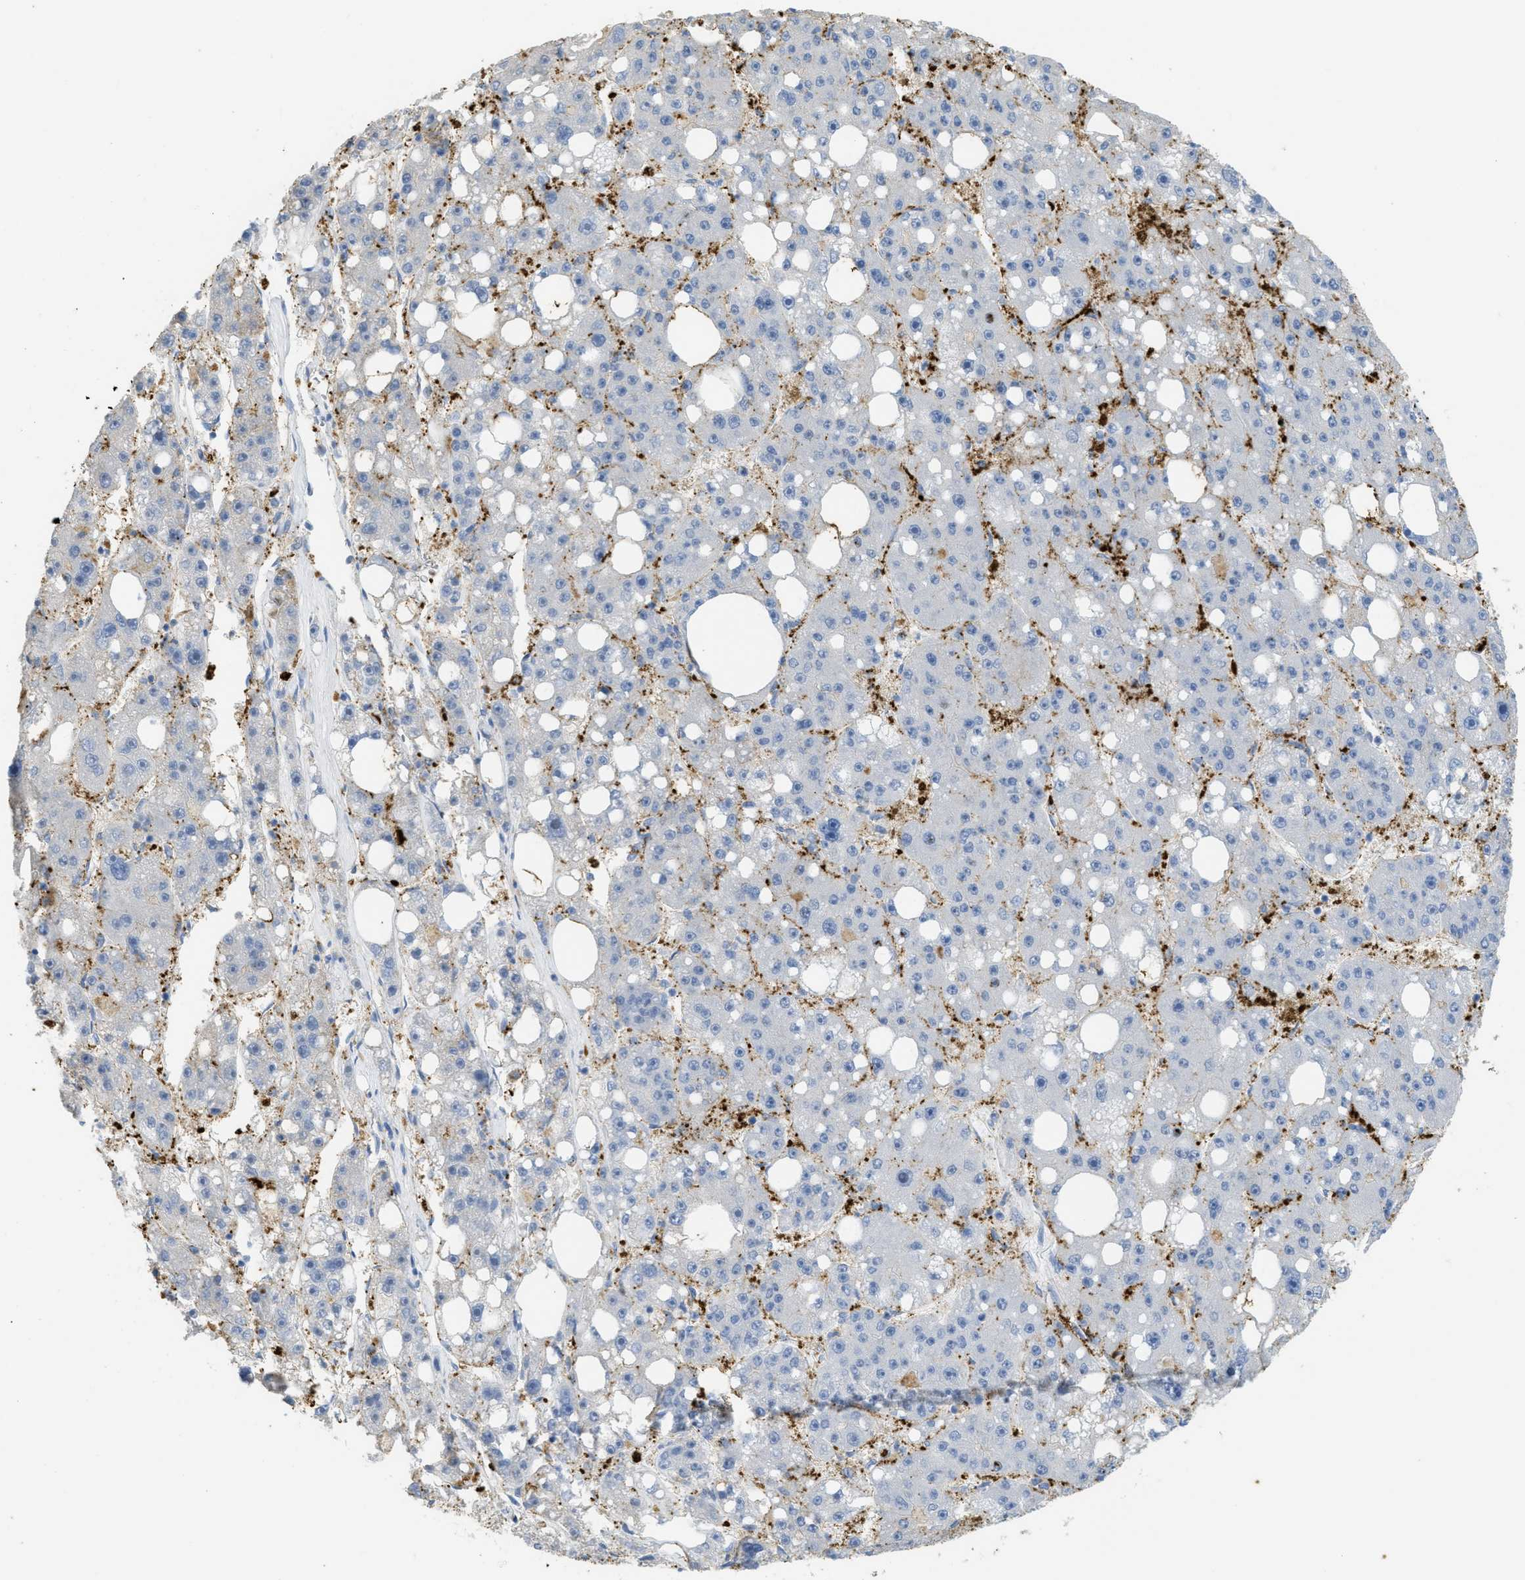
{"staining": {"intensity": "negative", "quantity": "none", "location": "none"}, "tissue": "liver cancer", "cell_type": "Tumor cells", "image_type": "cancer", "snomed": [{"axis": "morphology", "description": "Carcinoma, Hepatocellular, NOS"}, {"axis": "topography", "description": "Liver"}], "caption": "Liver cancer stained for a protein using immunohistochemistry (IHC) demonstrates no positivity tumor cells.", "gene": "WDR4", "patient": {"sex": "female", "age": 61}}